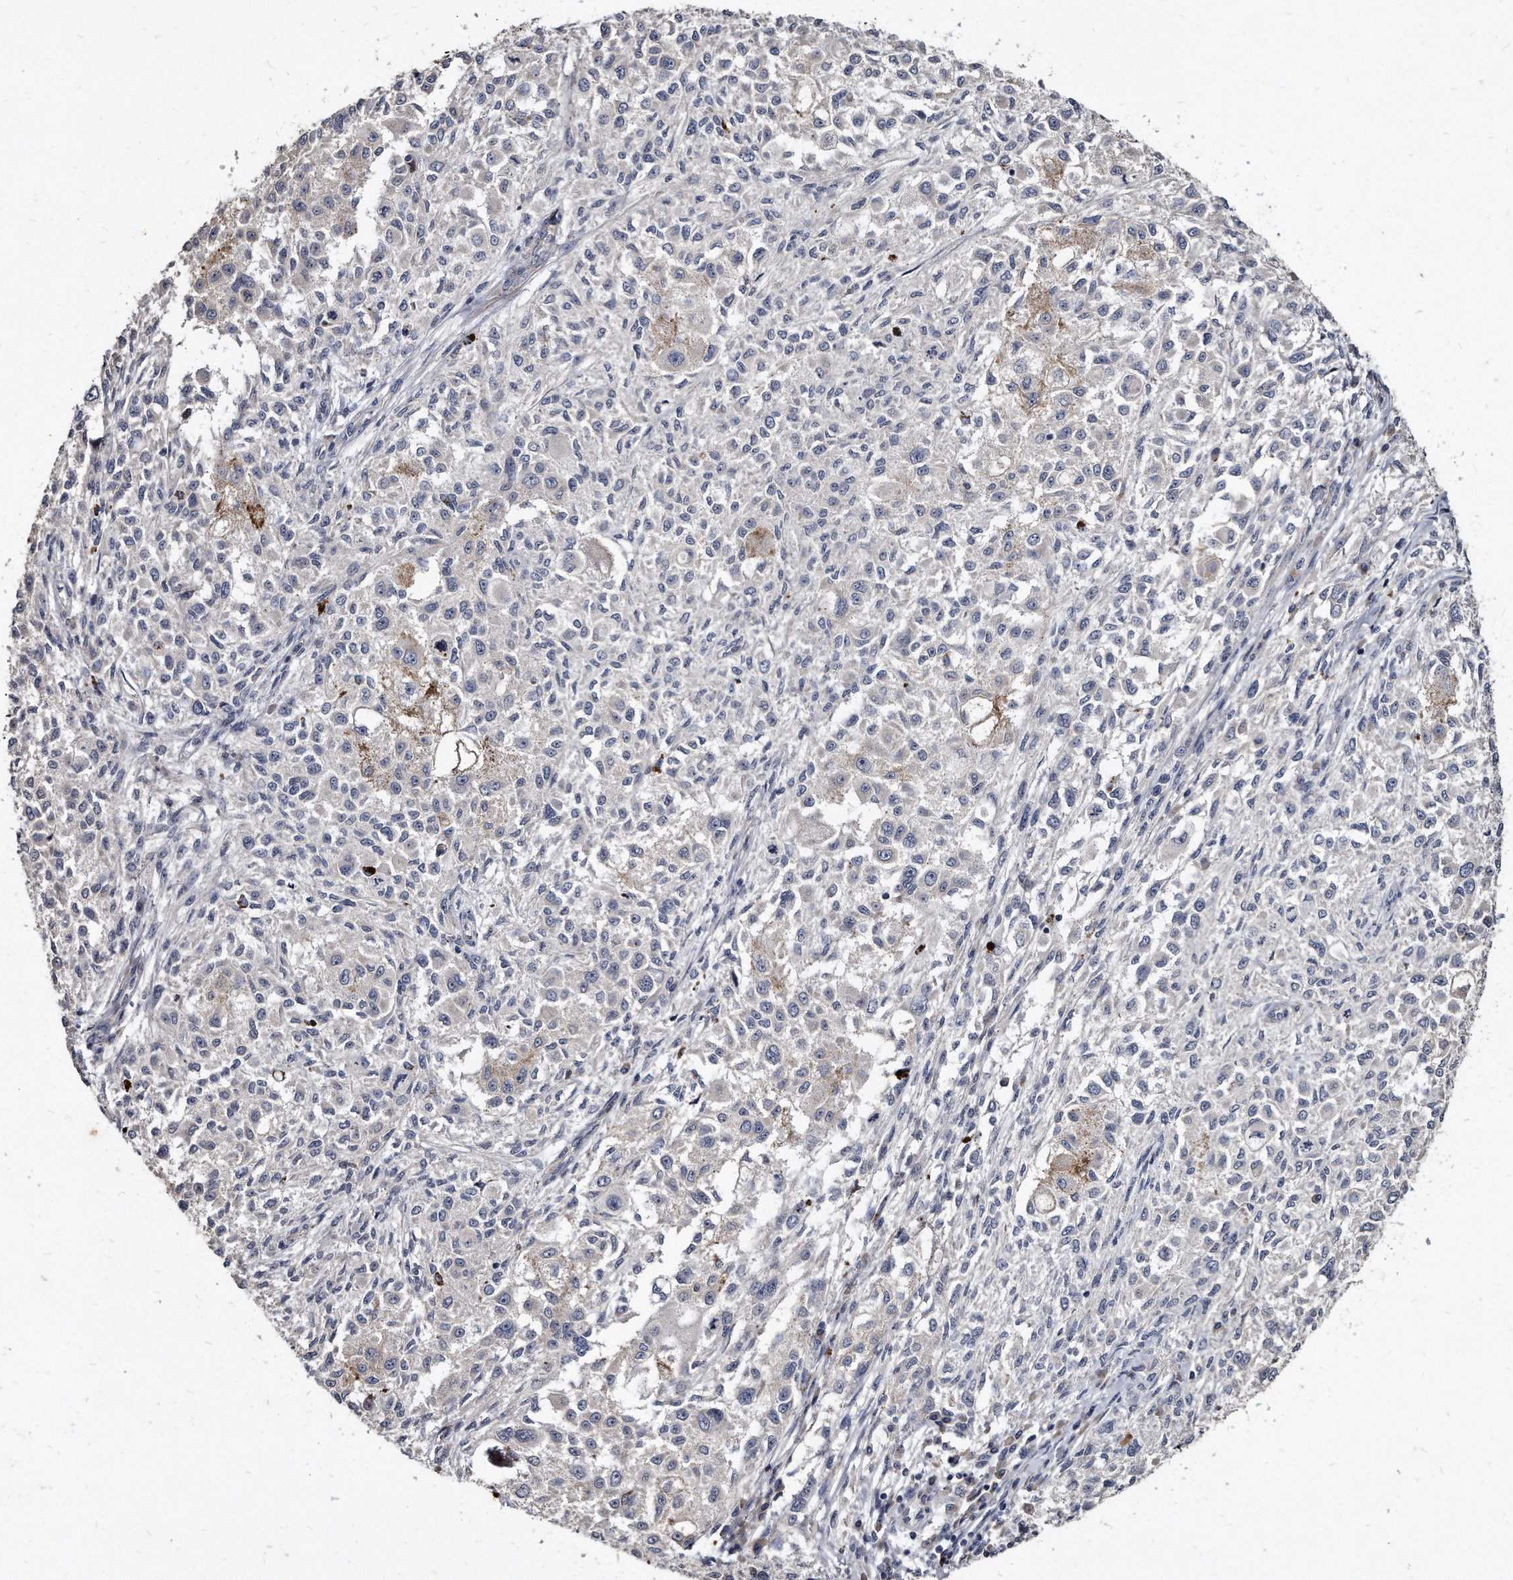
{"staining": {"intensity": "negative", "quantity": "none", "location": "none"}, "tissue": "melanoma", "cell_type": "Tumor cells", "image_type": "cancer", "snomed": [{"axis": "morphology", "description": "Necrosis, NOS"}, {"axis": "morphology", "description": "Malignant melanoma, NOS"}, {"axis": "topography", "description": "Skin"}], "caption": "Tumor cells are negative for brown protein staining in melanoma.", "gene": "KLHDC3", "patient": {"sex": "female", "age": 87}}